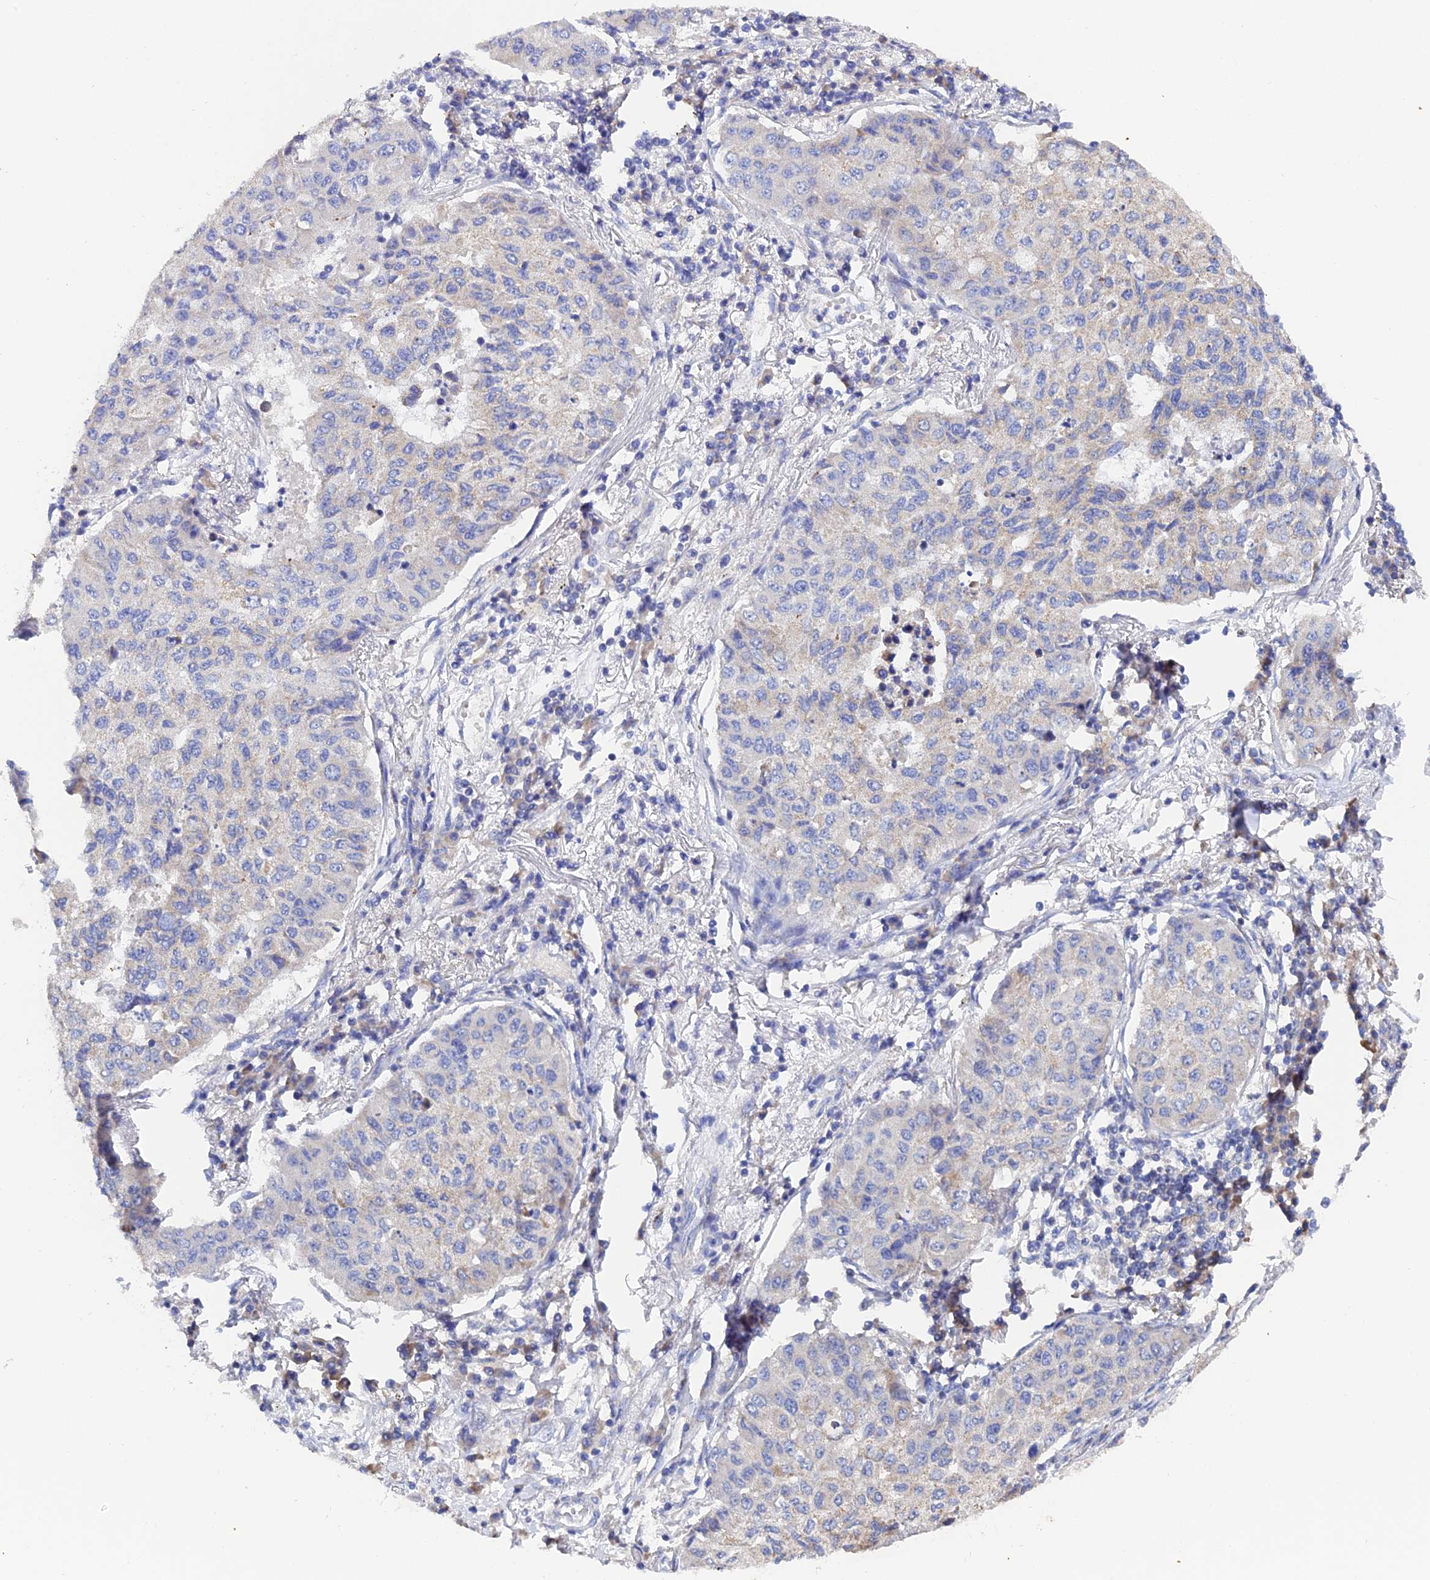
{"staining": {"intensity": "weak", "quantity": "<25%", "location": "cytoplasmic/membranous"}, "tissue": "lung cancer", "cell_type": "Tumor cells", "image_type": "cancer", "snomed": [{"axis": "morphology", "description": "Squamous cell carcinoma, NOS"}, {"axis": "topography", "description": "Lung"}], "caption": "Micrograph shows no protein staining in tumor cells of squamous cell carcinoma (lung) tissue. Brightfield microscopy of immunohistochemistry stained with DAB (3,3'-diaminobenzidine) (brown) and hematoxylin (blue), captured at high magnification.", "gene": "UBE2L3", "patient": {"sex": "male", "age": 74}}